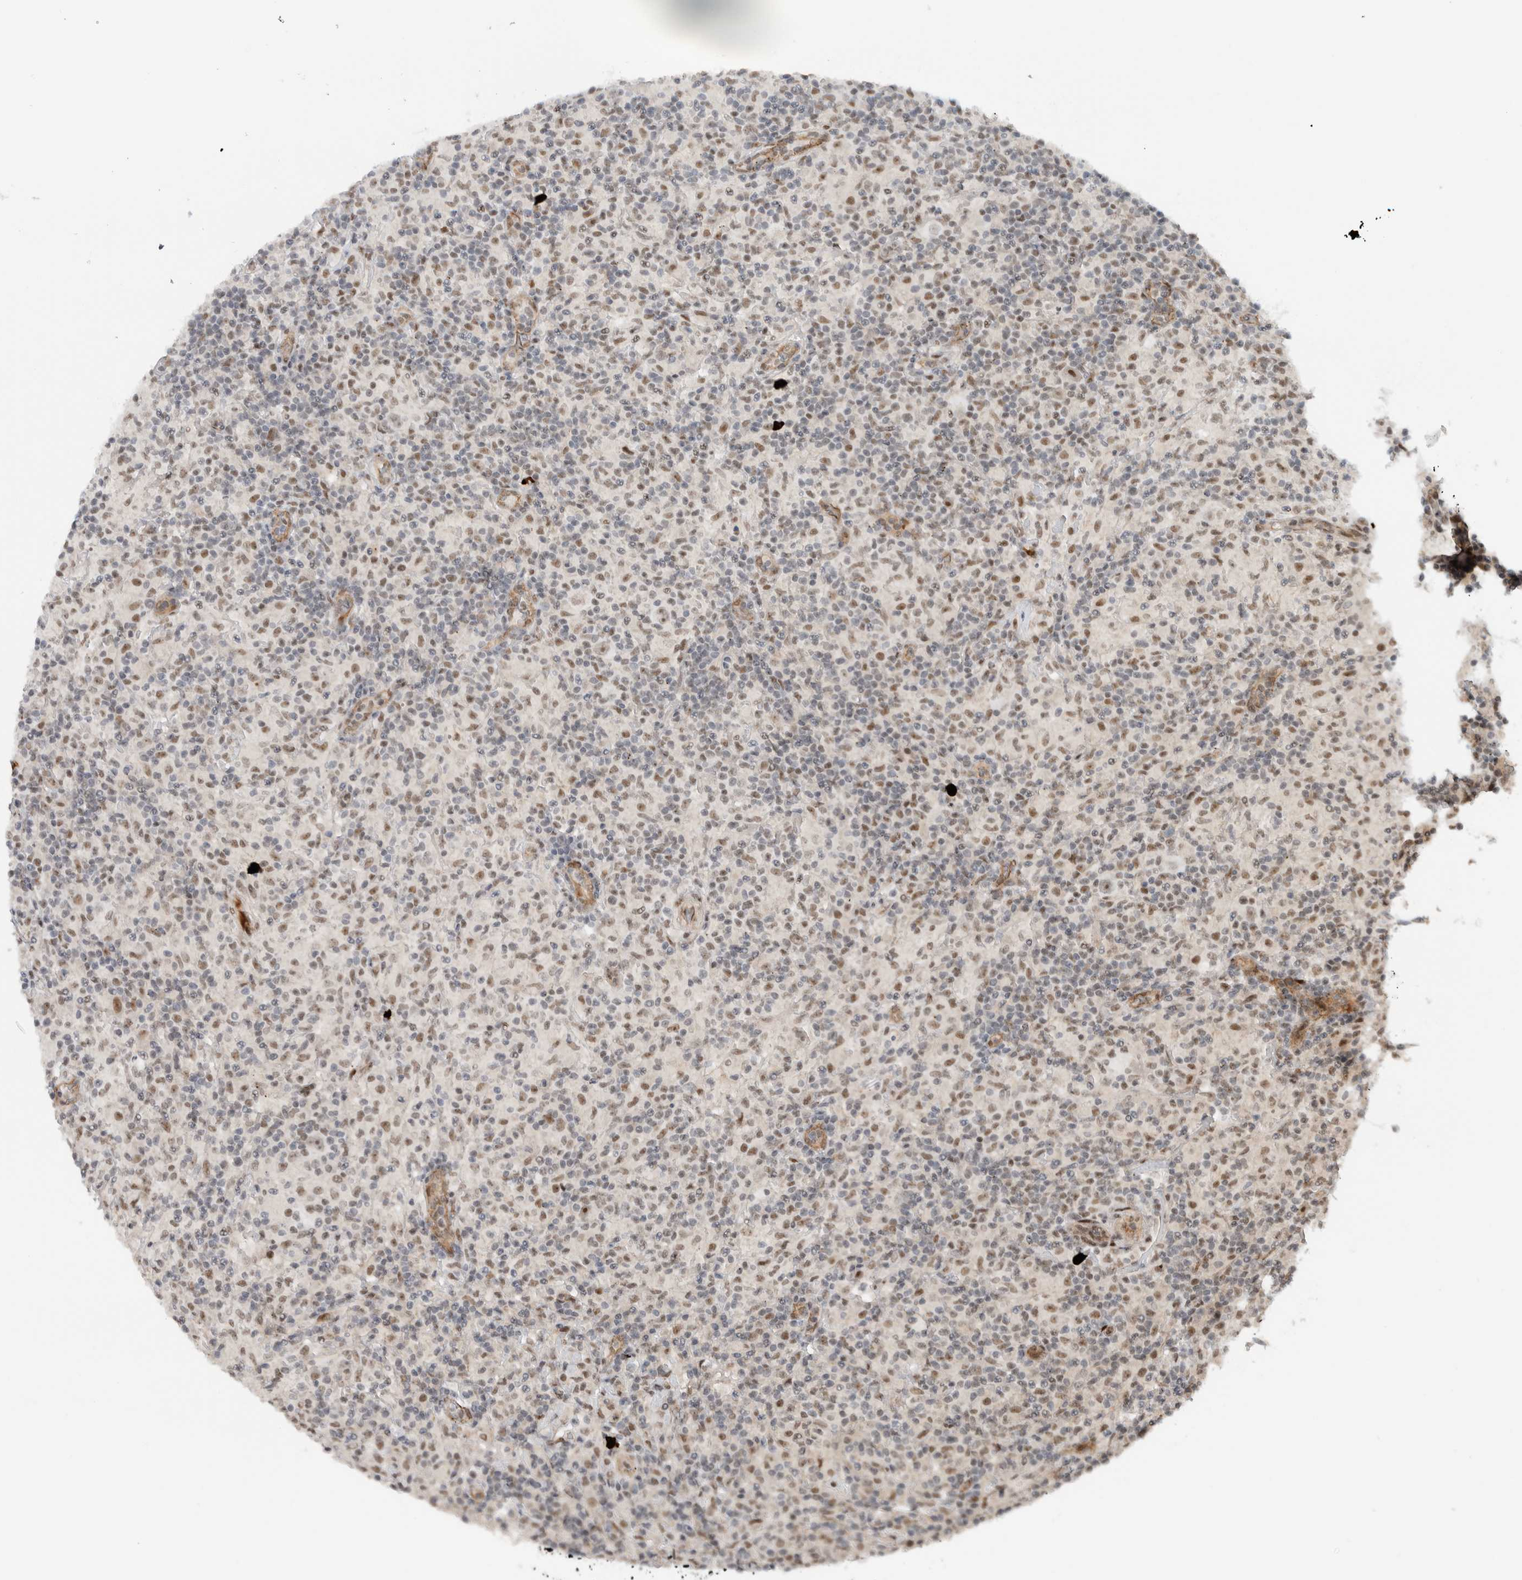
{"staining": {"intensity": "moderate", "quantity": "25%-75%", "location": "cytoplasmic/membranous,nuclear"}, "tissue": "lymphoma", "cell_type": "Tumor cells", "image_type": "cancer", "snomed": [{"axis": "morphology", "description": "Hodgkin's disease, NOS"}, {"axis": "topography", "description": "Lymph node"}], "caption": "This photomicrograph exhibits immunohistochemistry (IHC) staining of human Hodgkin's disease, with medium moderate cytoplasmic/membranous and nuclear expression in about 25%-75% of tumor cells.", "gene": "ZFP91", "patient": {"sex": "male", "age": 70}}